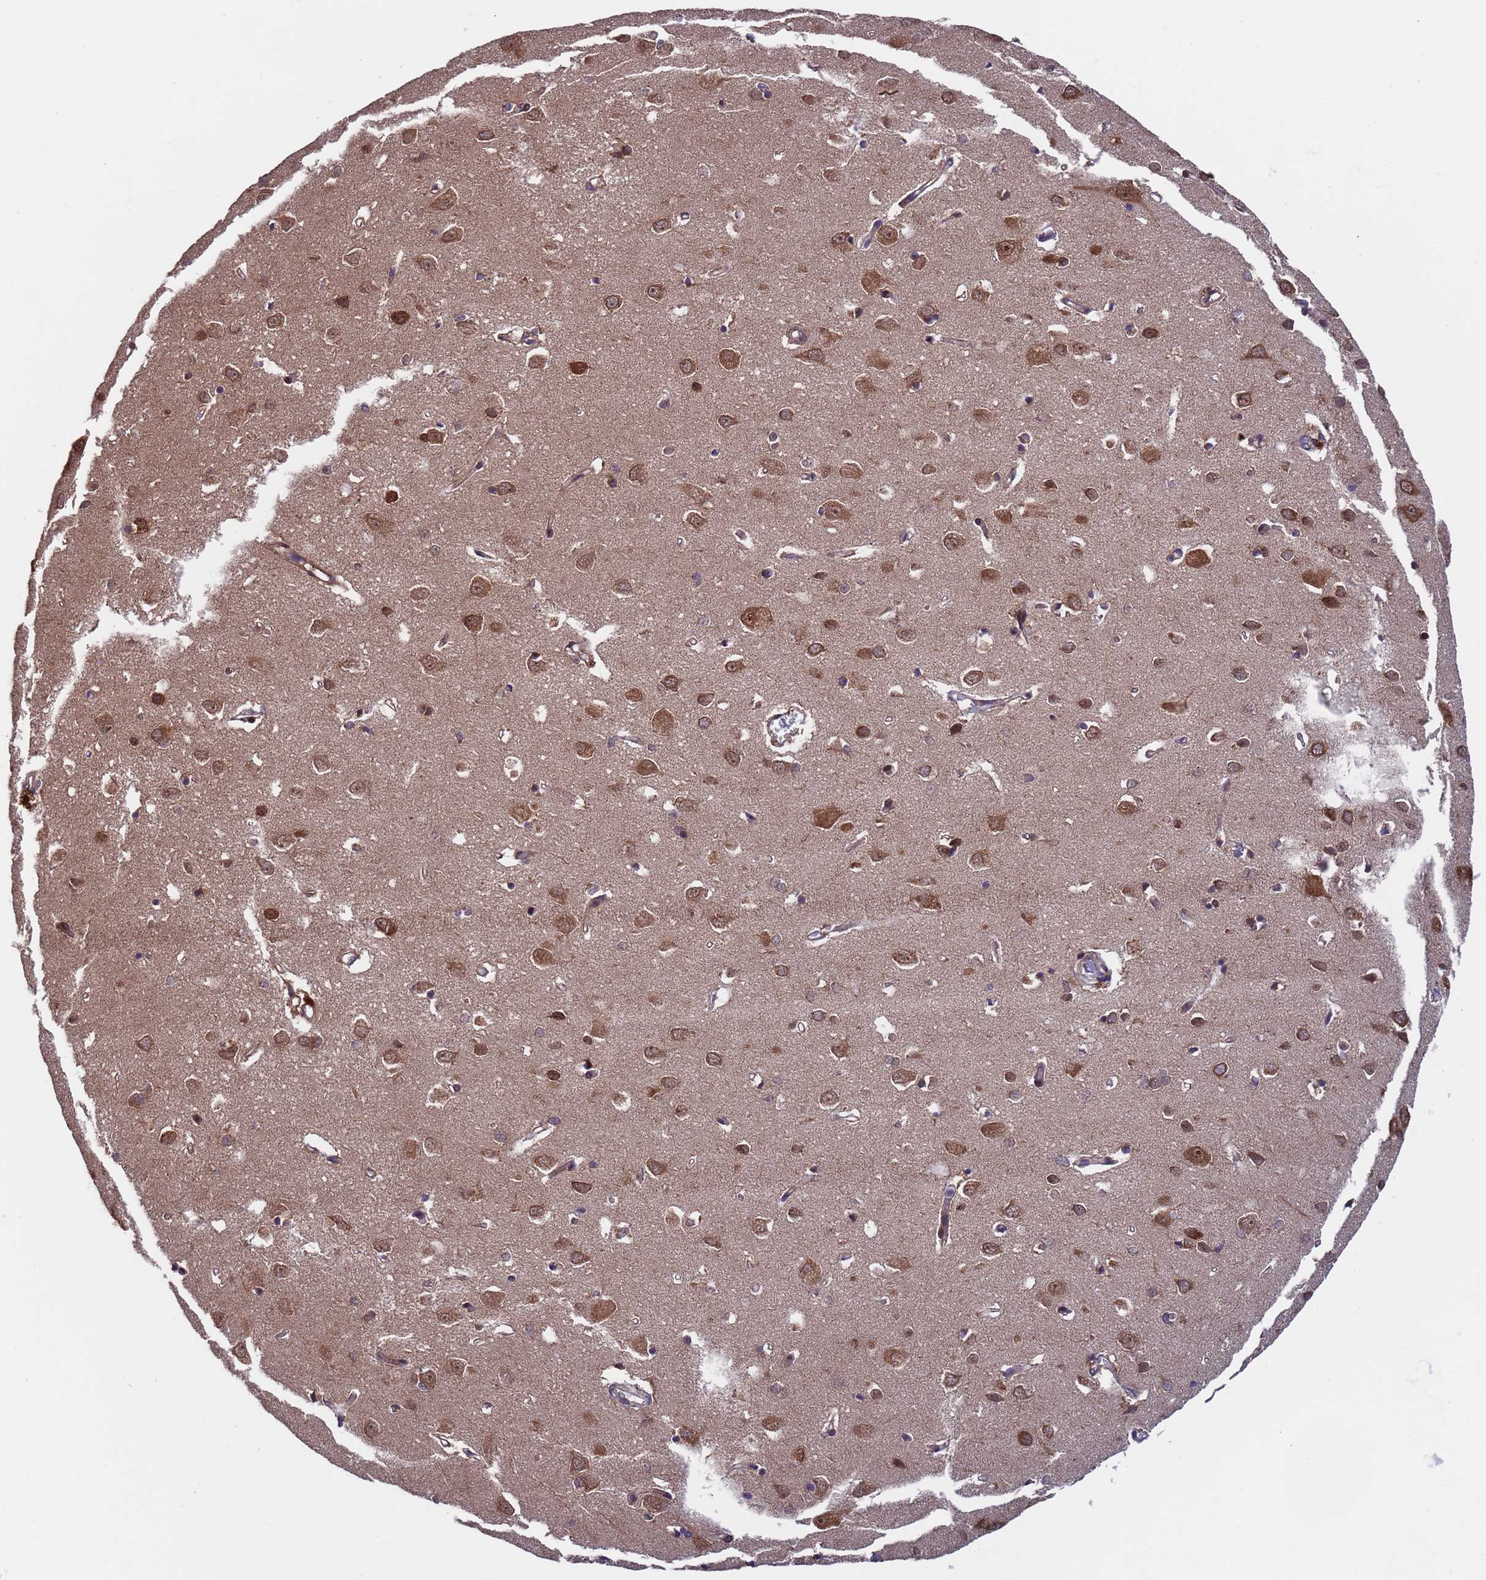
{"staining": {"intensity": "moderate", "quantity": "25%-75%", "location": "cytoplasmic/membranous"}, "tissue": "cerebral cortex", "cell_type": "Endothelial cells", "image_type": "normal", "snomed": [{"axis": "morphology", "description": "Normal tissue, NOS"}, {"axis": "topography", "description": "Cerebral cortex"}], "caption": "This is a photomicrograph of immunohistochemistry staining of normal cerebral cortex, which shows moderate staining in the cytoplasmic/membranous of endothelial cells.", "gene": "TSR3", "patient": {"sex": "female", "age": 64}}